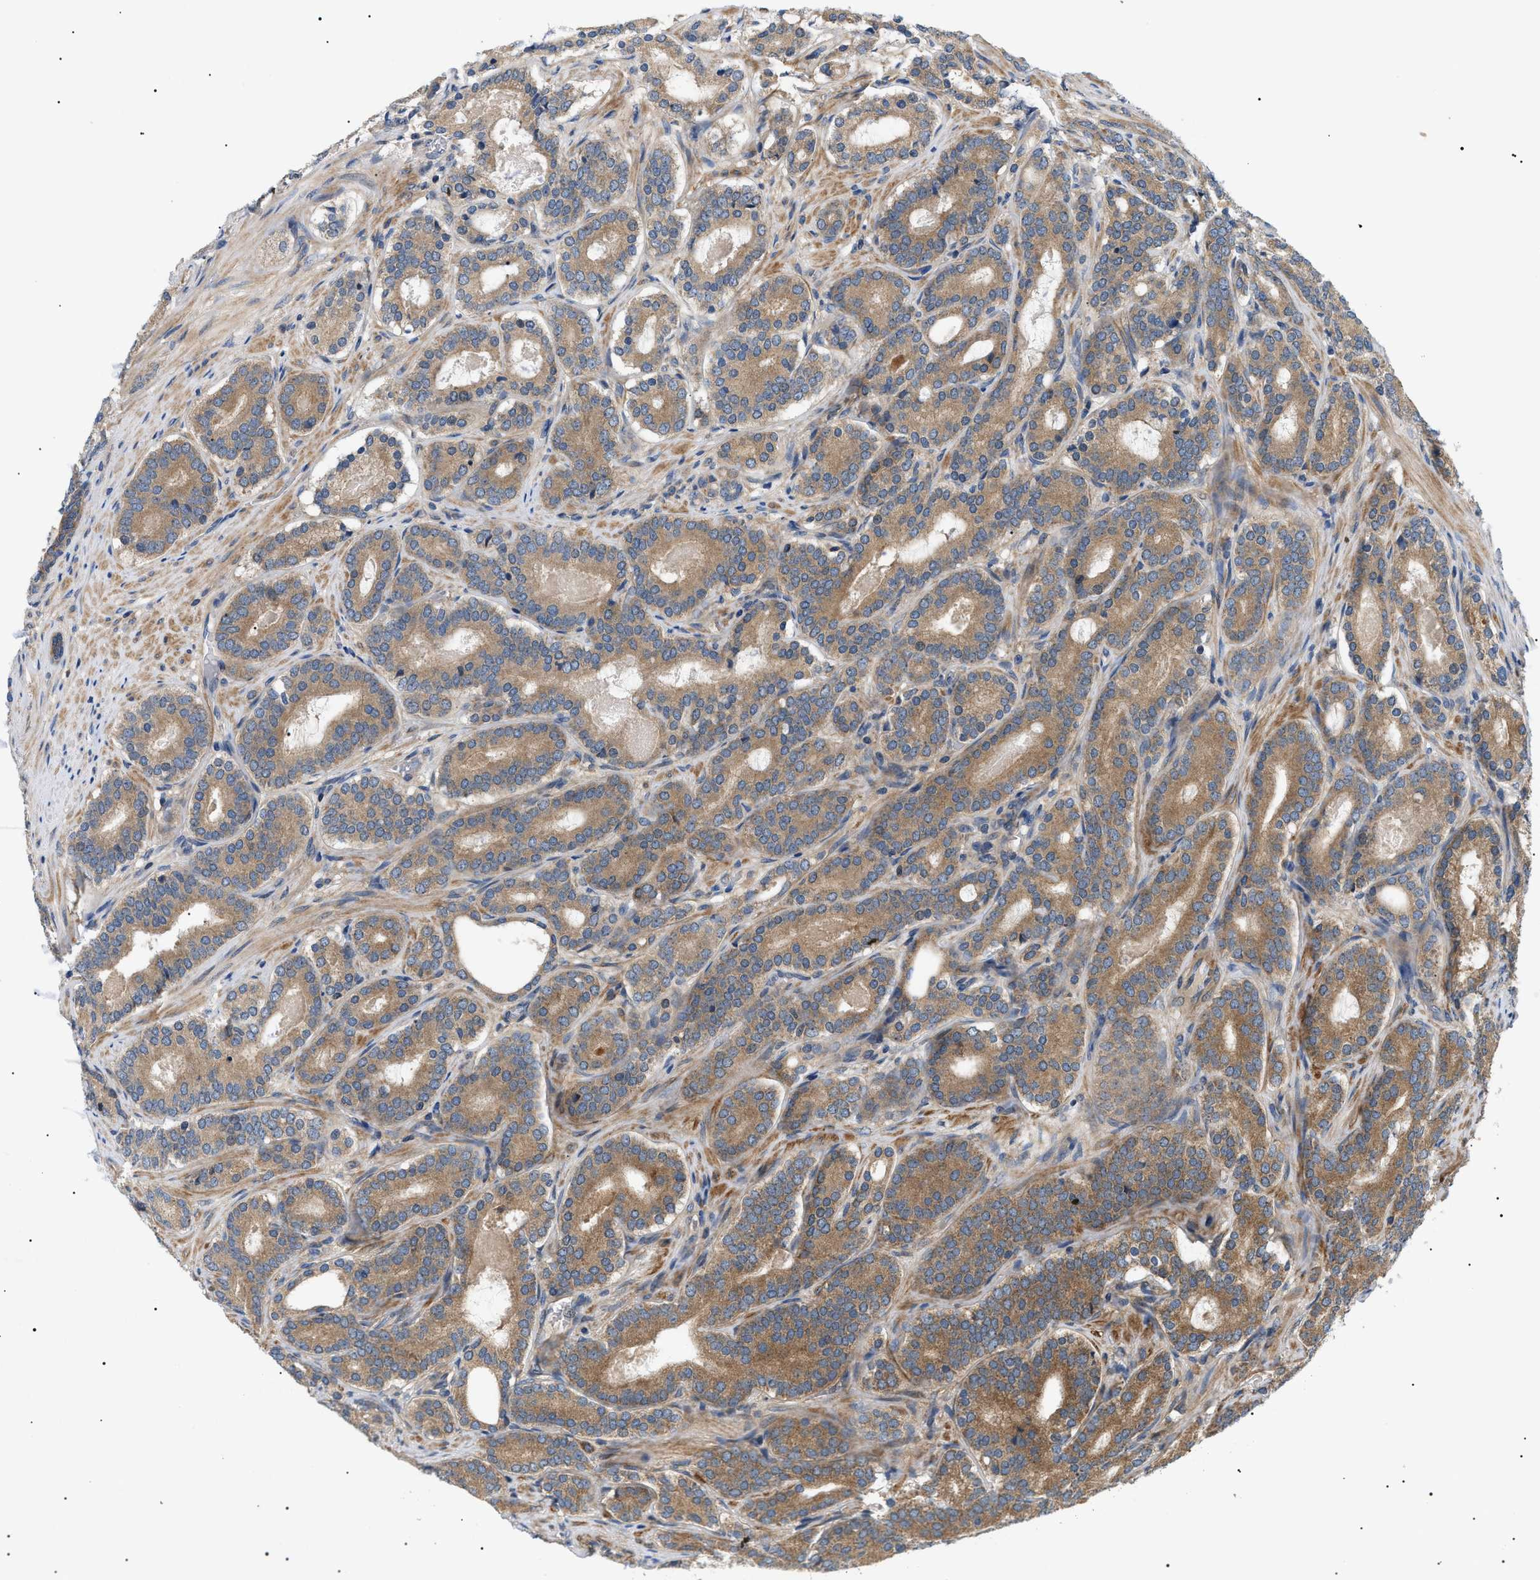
{"staining": {"intensity": "moderate", "quantity": ">75%", "location": "cytoplasmic/membranous"}, "tissue": "prostate cancer", "cell_type": "Tumor cells", "image_type": "cancer", "snomed": [{"axis": "morphology", "description": "Adenocarcinoma, High grade"}, {"axis": "topography", "description": "Prostate"}], "caption": "Moderate cytoplasmic/membranous positivity for a protein is present in about >75% of tumor cells of high-grade adenocarcinoma (prostate) using IHC.", "gene": "PPM1B", "patient": {"sex": "male", "age": 60}}